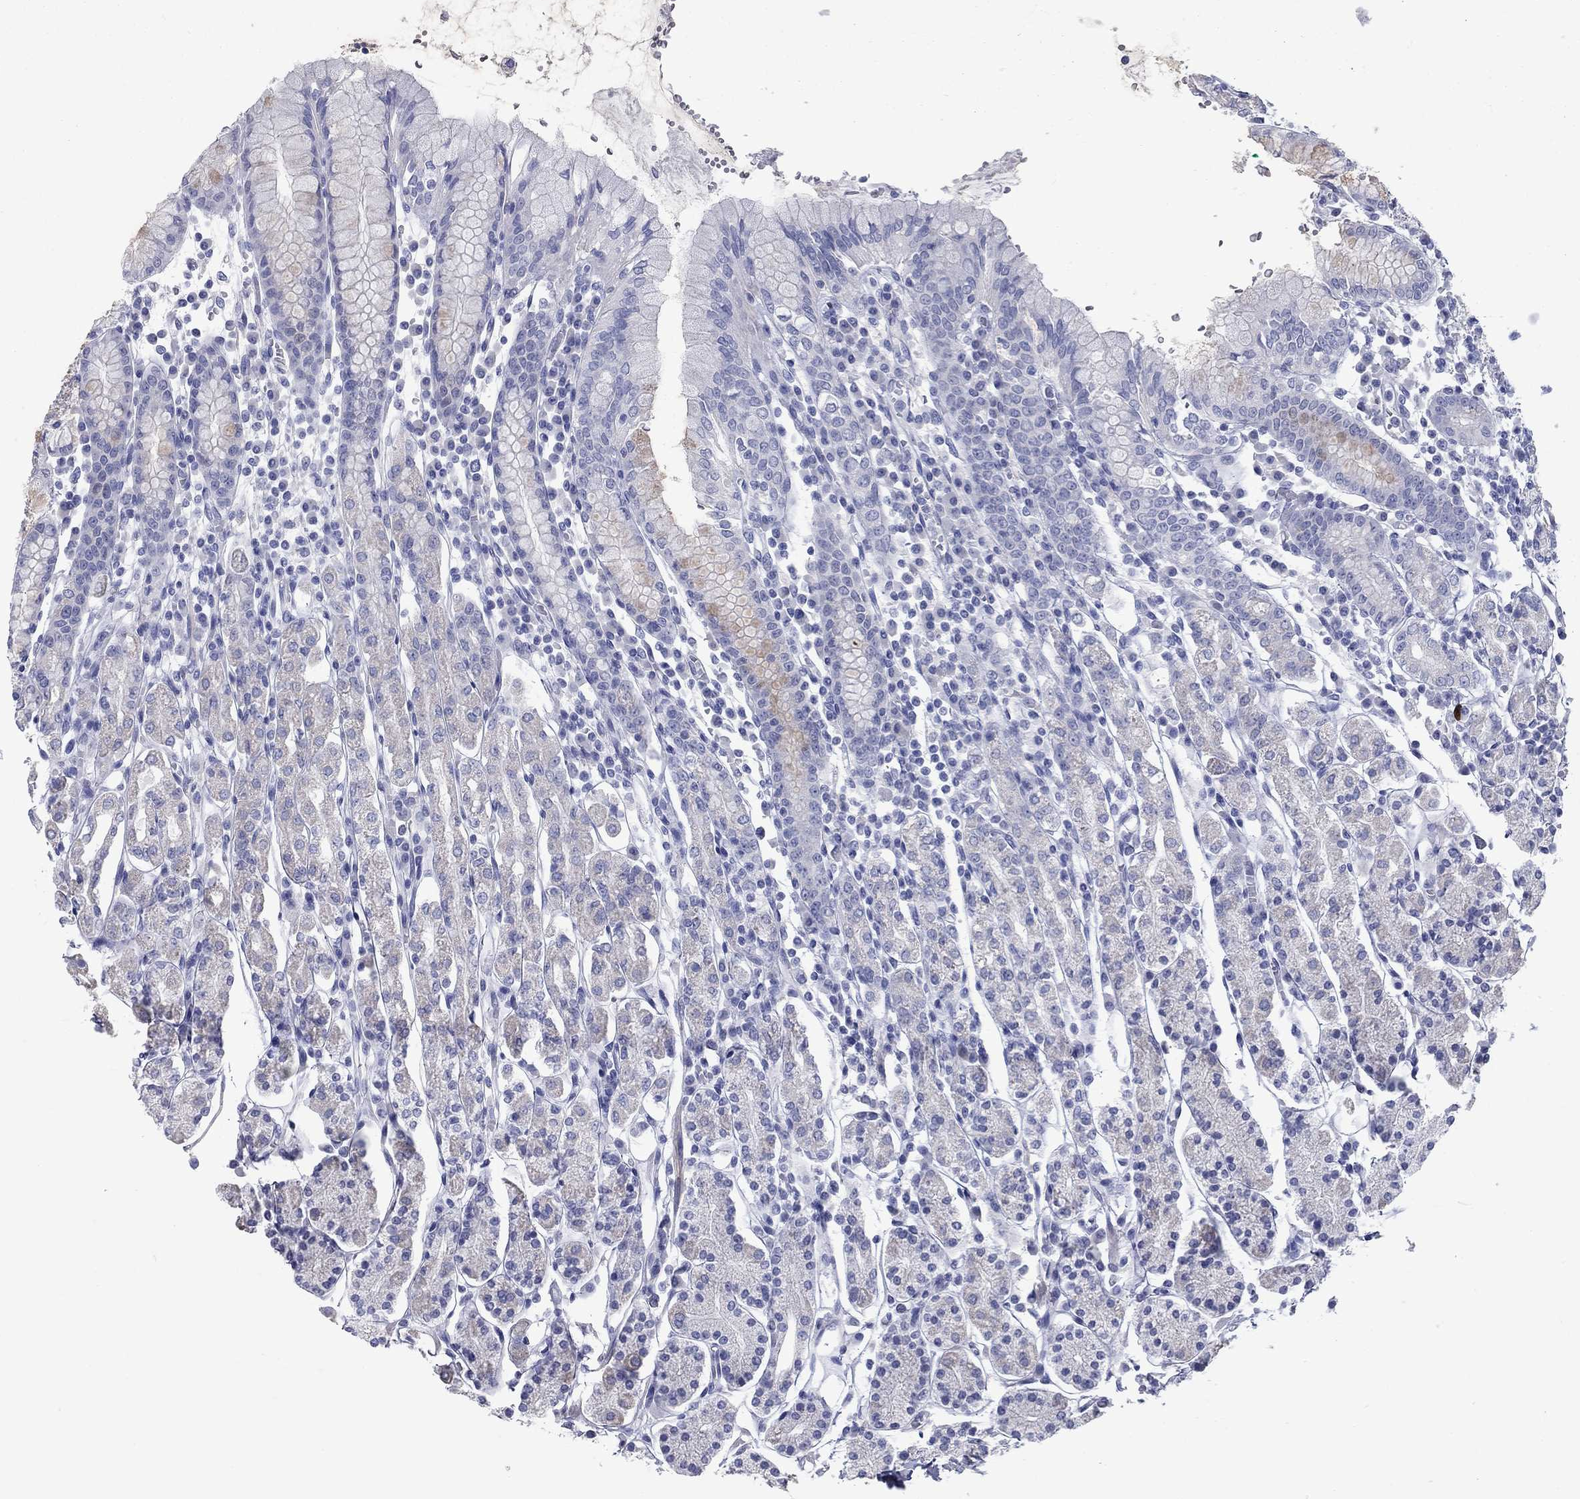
{"staining": {"intensity": "negative", "quantity": "none", "location": "none"}, "tissue": "stomach", "cell_type": "Glandular cells", "image_type": "normal", "snomed": [{"axis": "morphology", "description": "Normal tissue, NOS"}, {"axis": "topography", "description": "Stomach, upper"}, {"axis": "topography", "description": "Stomach"}], "caption": "A high-resolution photomicrograph shows IHC staining of unremarkable stomach, which shows no significant expression in glandular cells.", "gene": "KIRREL2", "patient": {"sex": "male", "age": 62}}